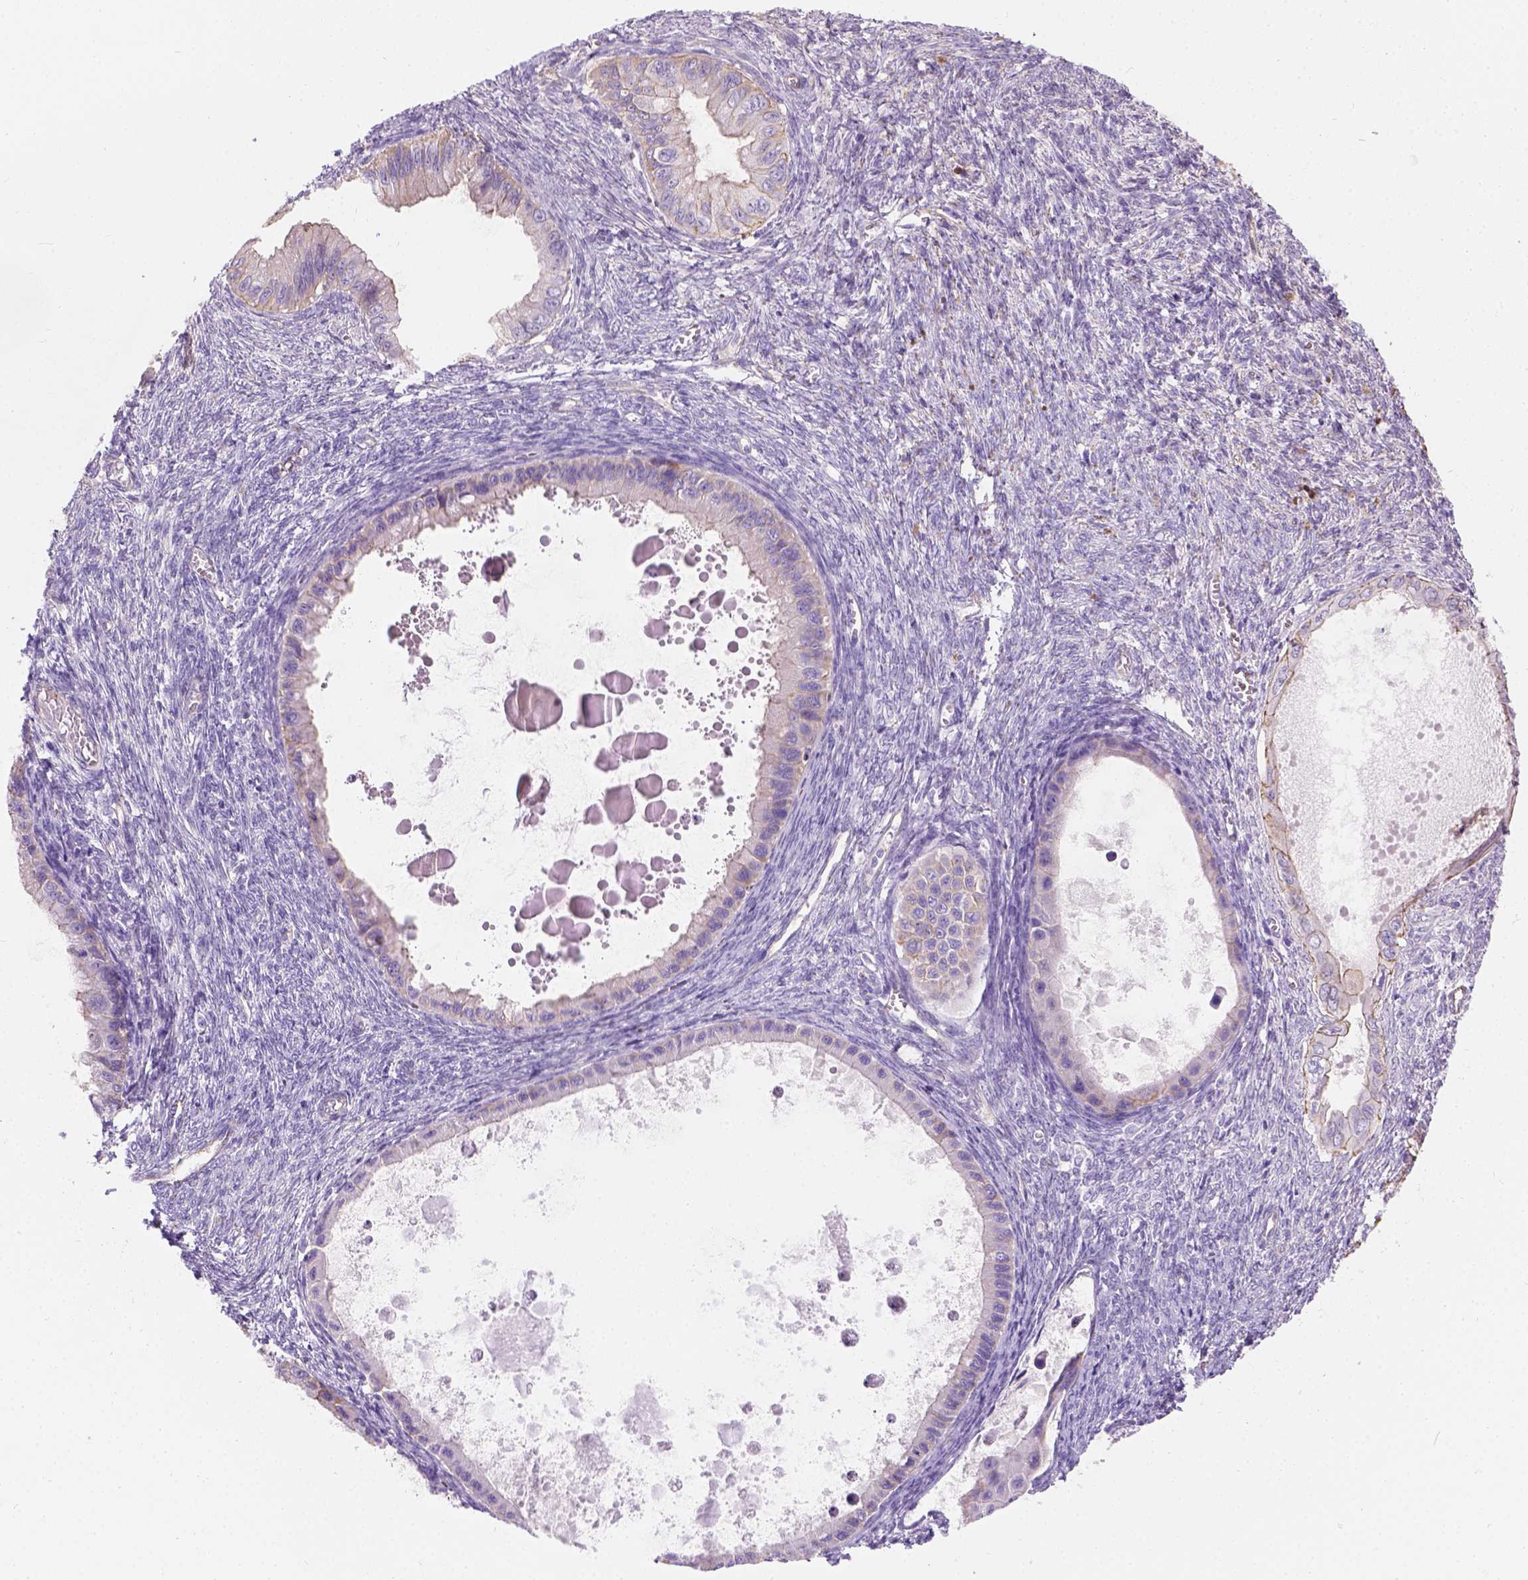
{"staining": {"intensity": "moderate", "quantity": "<25%", "location": "cytoplasmic/membranous"}, "tissue": "ovarian cancer", "cell_type": "Tumor cells", "image_type": "cancer", "snomed": [{"axis": "morphology", "description": "Cystadenocarcinoma, mucinous, NOS"}, {"axis": "topography", "description": "Ovary"}], "caption": "An image of human mucinous cystadenocarcinoma (ovarian) stained for a protein shows moderate cytoplasmic/membranous brown staining in tumor cells.", "gene": "PHF7", "patient": {"sex": "female", "age": 64}}